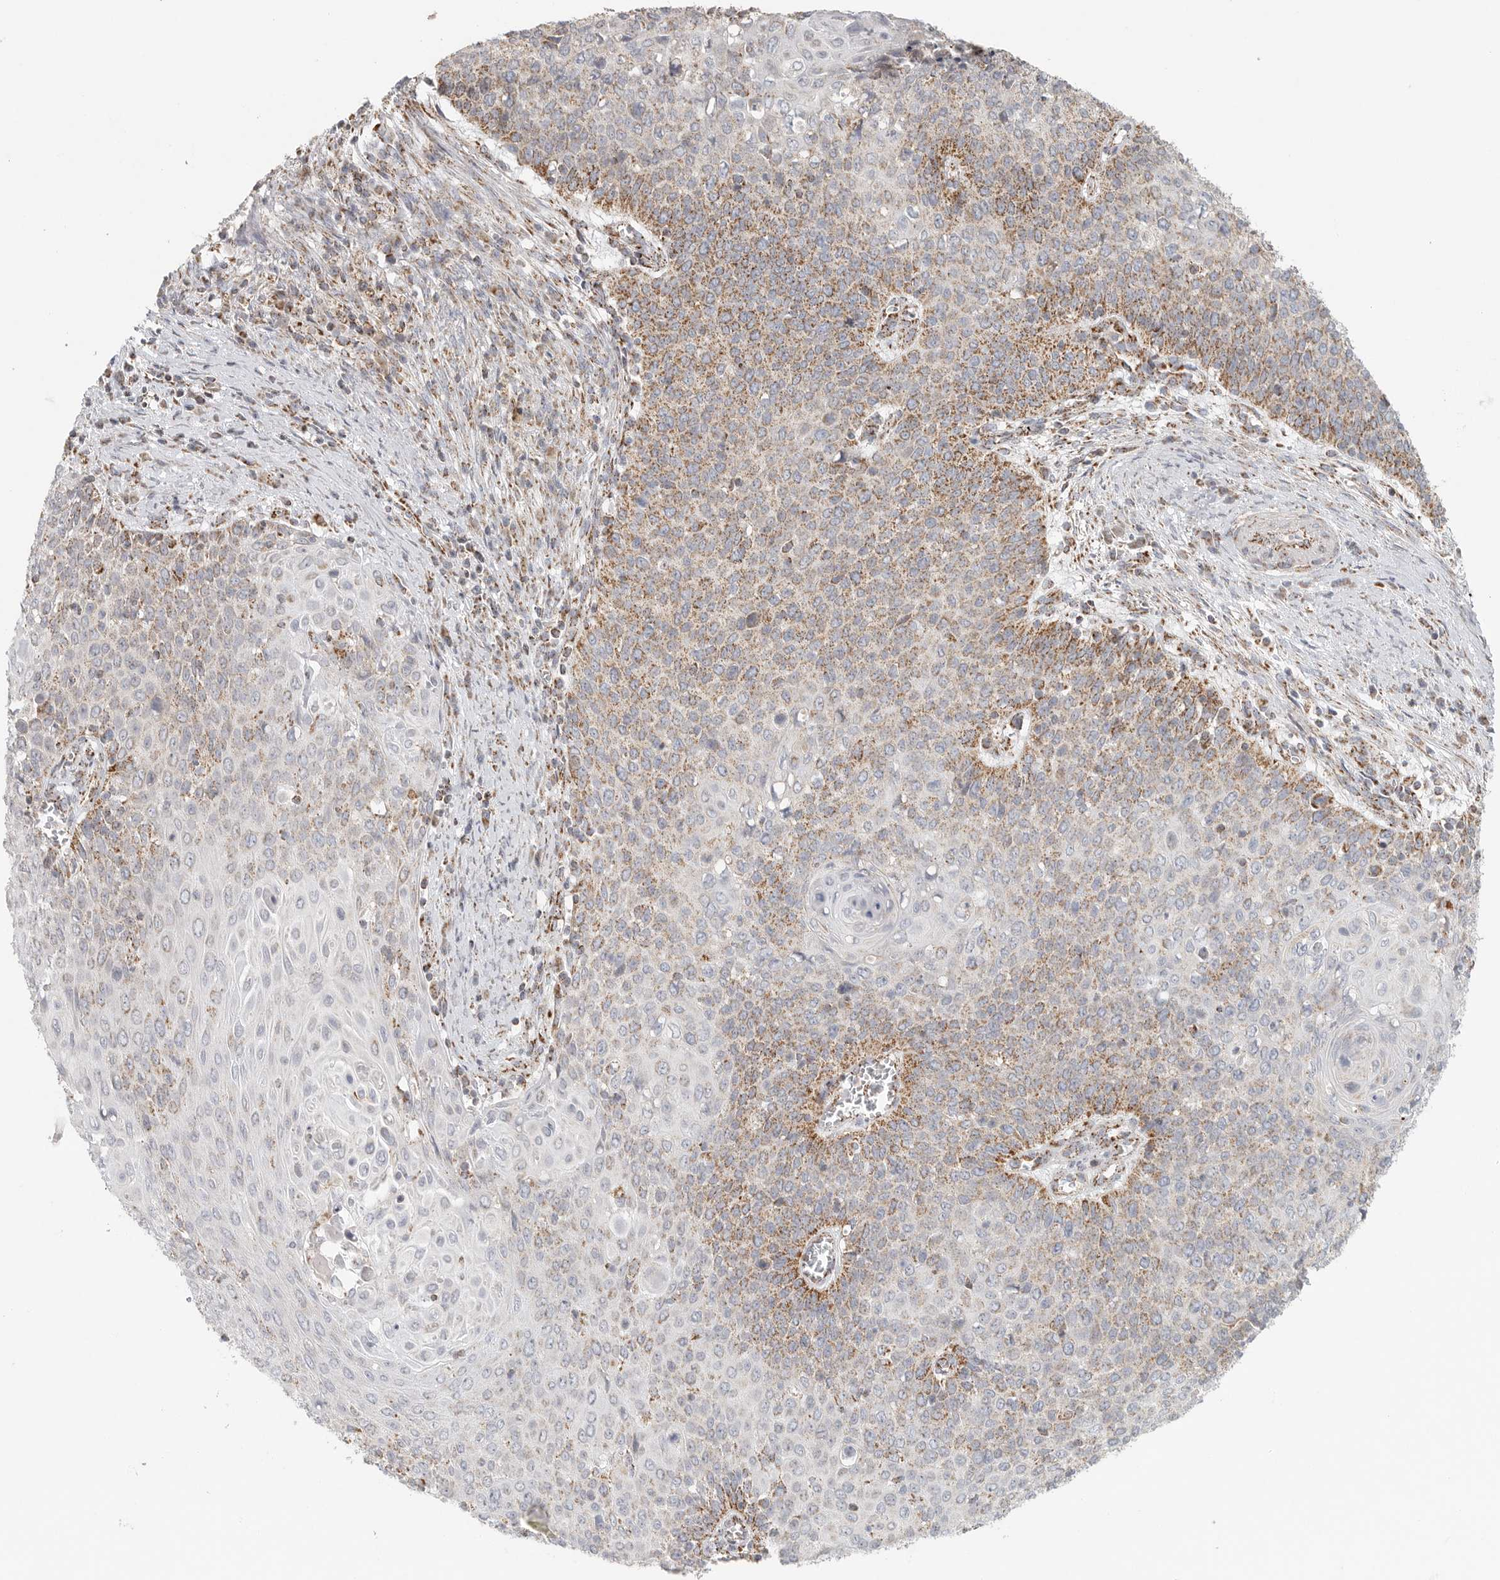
{"staining": {"intensity": "moderate", "quantity": ">75%", "location": "cytoplasmic/membranous"}, "tissue": "cervical cancer", "cell_type": "Tumor cells", "image_type": "cancer", "snomed": [{"axis": "morphology", "description": "Squamous cell carcinoma, NOS"}, {"axis": "topography", "description": "Cervix"}], "caption": "Immunohistochemistry (IHC) (DAB) staining of cervical cancer displays moderate cytoplasmic/membranous protein staining in approximately >75% of tumor cells.", "gene": "SLC25A26", "patient": {"sex": "female", "age": 39}}